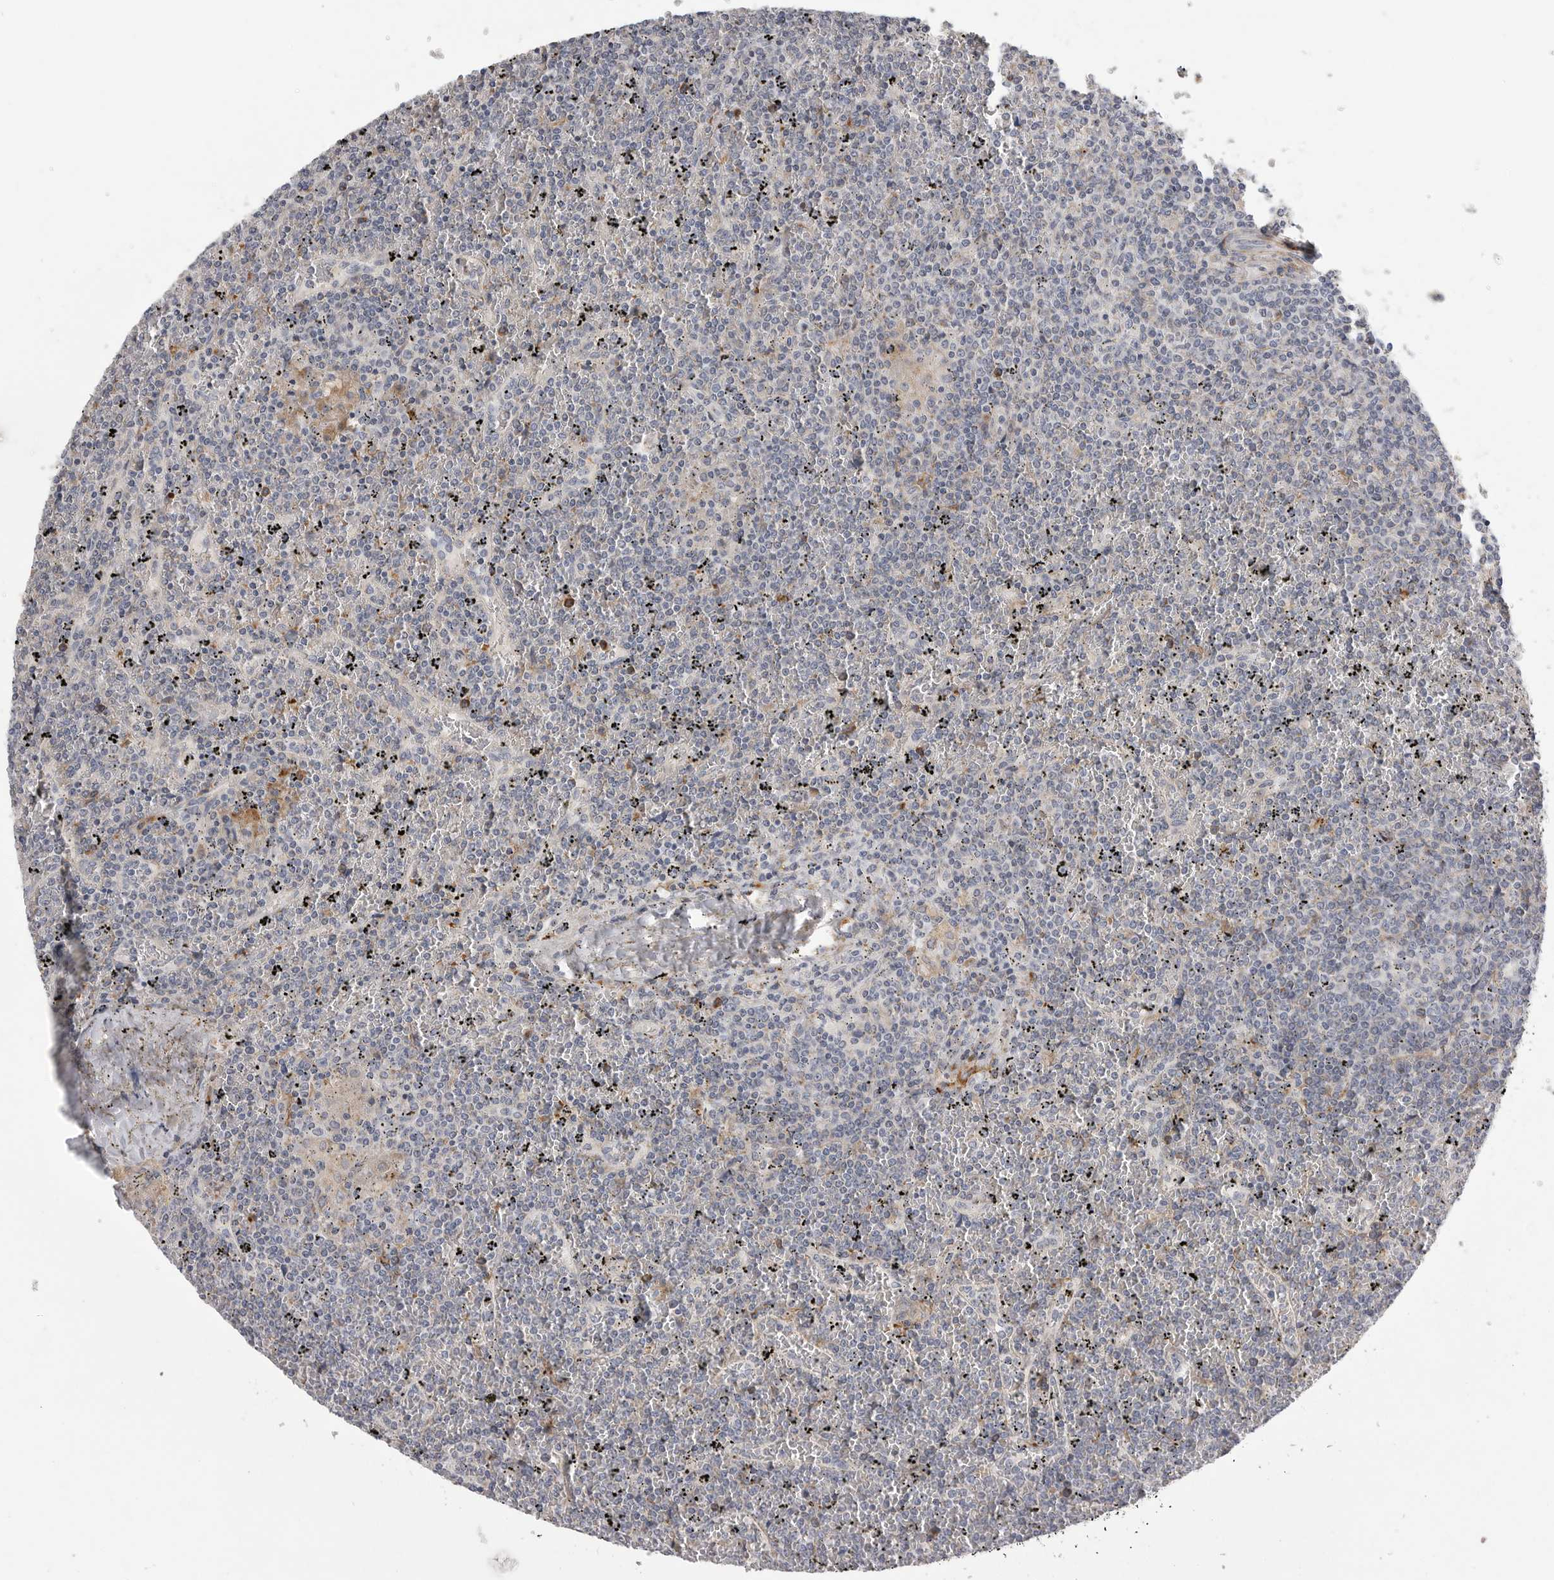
{"staining": {"intensity": "negative", "quantity": "none", "location": "none"}, "tissue": "lymphoma", "cell_type": "Tumor cells", "image_type": "cancer", "snomed": [{"axis": "morphology", "description": "Malignant lymphoma, non-Hodgkin's type, Low grade"}, {"axis": "topography", "description": "Spleen"}], "caption": "Immunohistochemical staining of human malignant lymphoma, non-Hodgkin's type (low-grade) exhibits no significant staining in tumor cells.", "gene": "SDC3", "patient": {"sex": "female", "age": 19}}